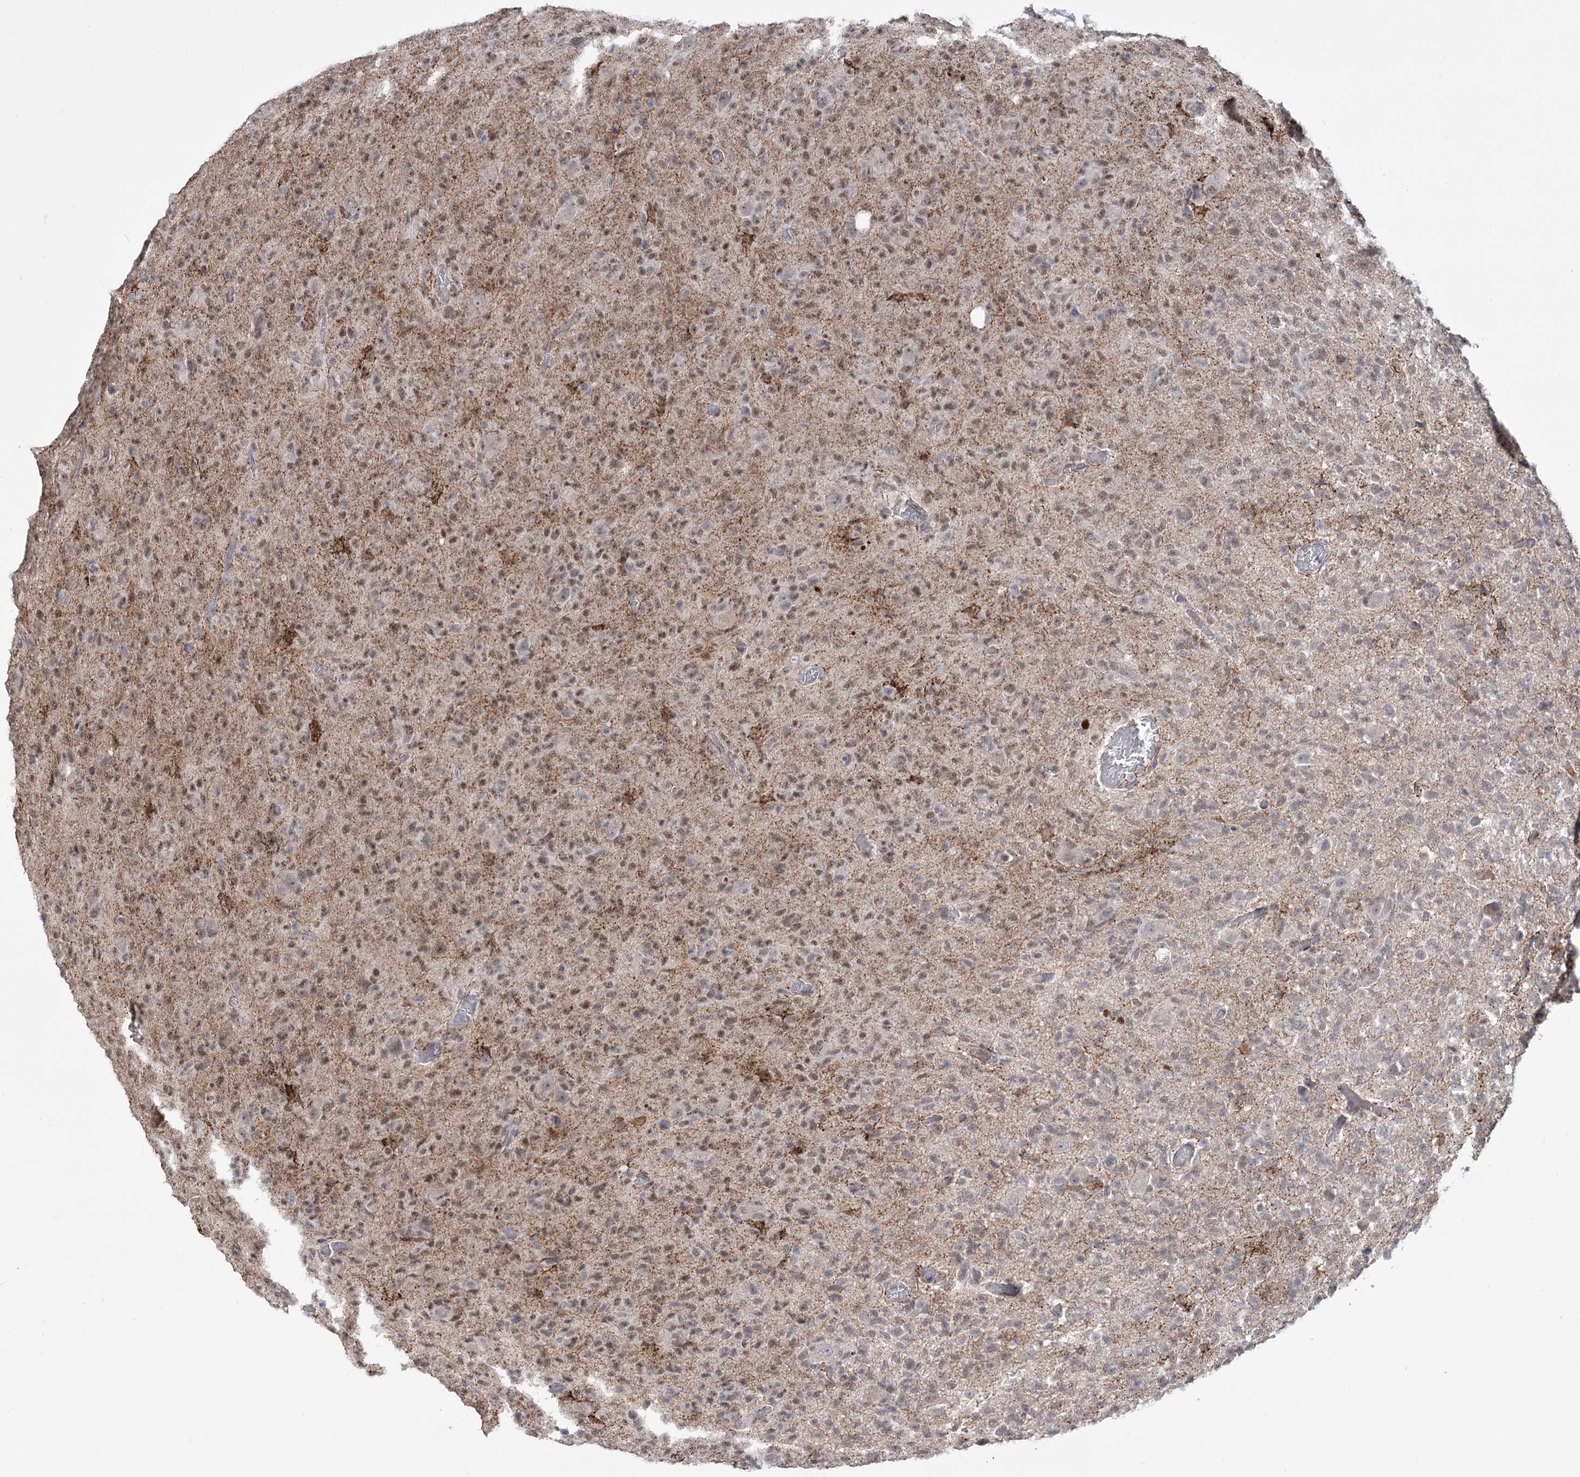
{"staining": {"intensity": "moderate", "quantity": "25%-75%", "location": "nuclear"}, "tissue": "glioma", "cell_type": "Tumor cells", "image_type": "cancer", "snomed": [{"axis": "morphology", "description": "Glioma, malignant, High grade"}, {"axis": "topography", "description": "Brain"}], "caption": "A brown stain labels moderate nuclear positivity of a protein in human glioma tumor cells.", "gene": "ZSCAN23", "patient": {"sex": "female", "age": 57}}